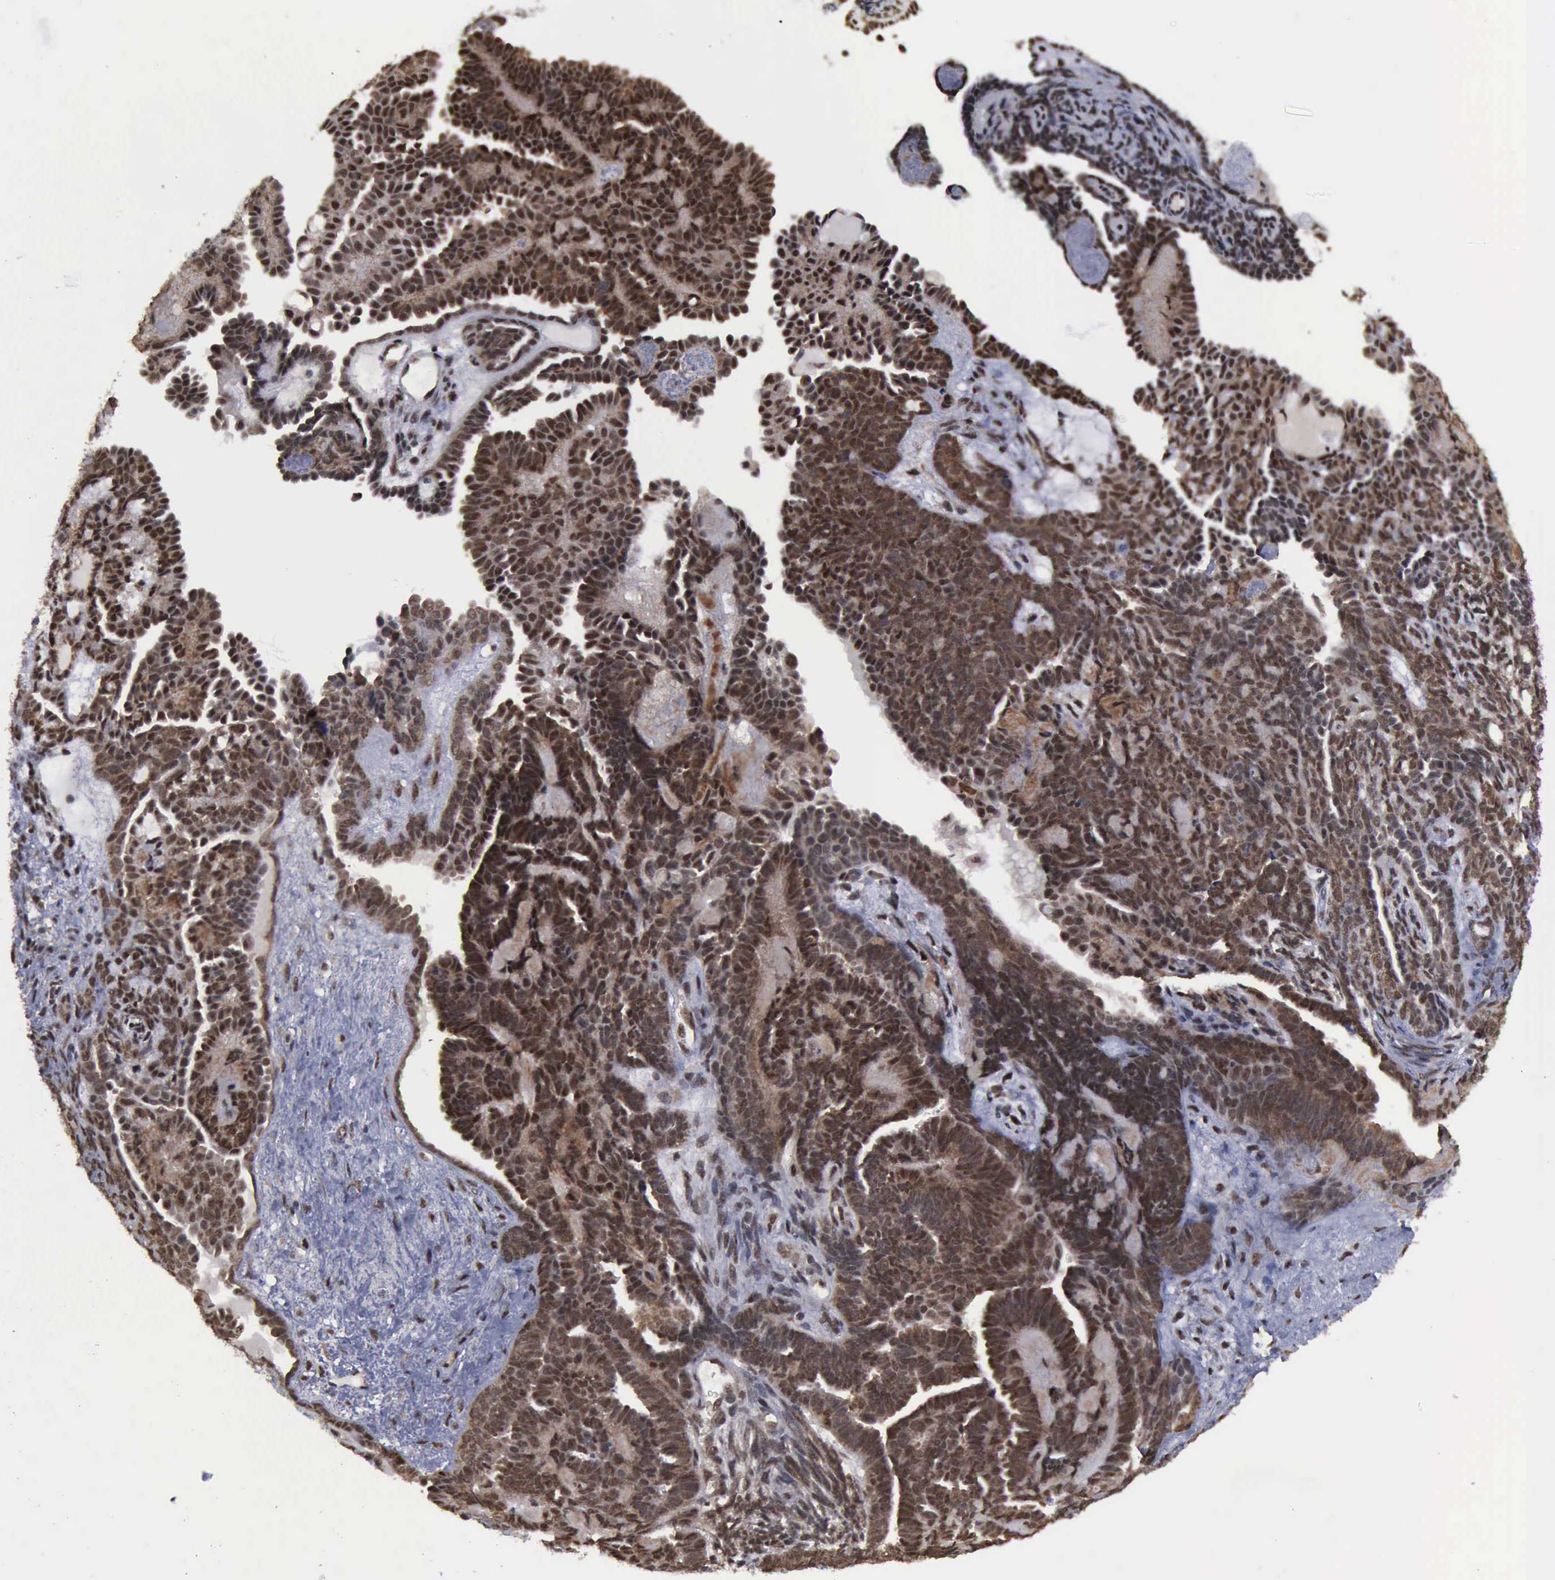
{"staining": {"intensity": "strong", "quantity": ">75%", "location": "cytoplasmic/membranous,nuclear"}, "tissue": "endometrial cancer", "cell_type": "Tumor cells", "image_type": "cancer", "snomed": [{"axis": "morphology", "description": "Neoplasm, malignant, NOS"}, {"axis": "topography", "description": "Endometrium"}], "caption": "Brown immunohistochemical staining in endometrial cancer shows strong cytoplasmic/membranous and nuclear expression in about >75% of tumor cells. The staining was performed using DAB to visualize the protein expression in brown, while the nuclei were stained in blue with hematoxylin (Magnification: 20x).", "gene": "RTCB", "patient": {"sex": "female", "age": 74}}